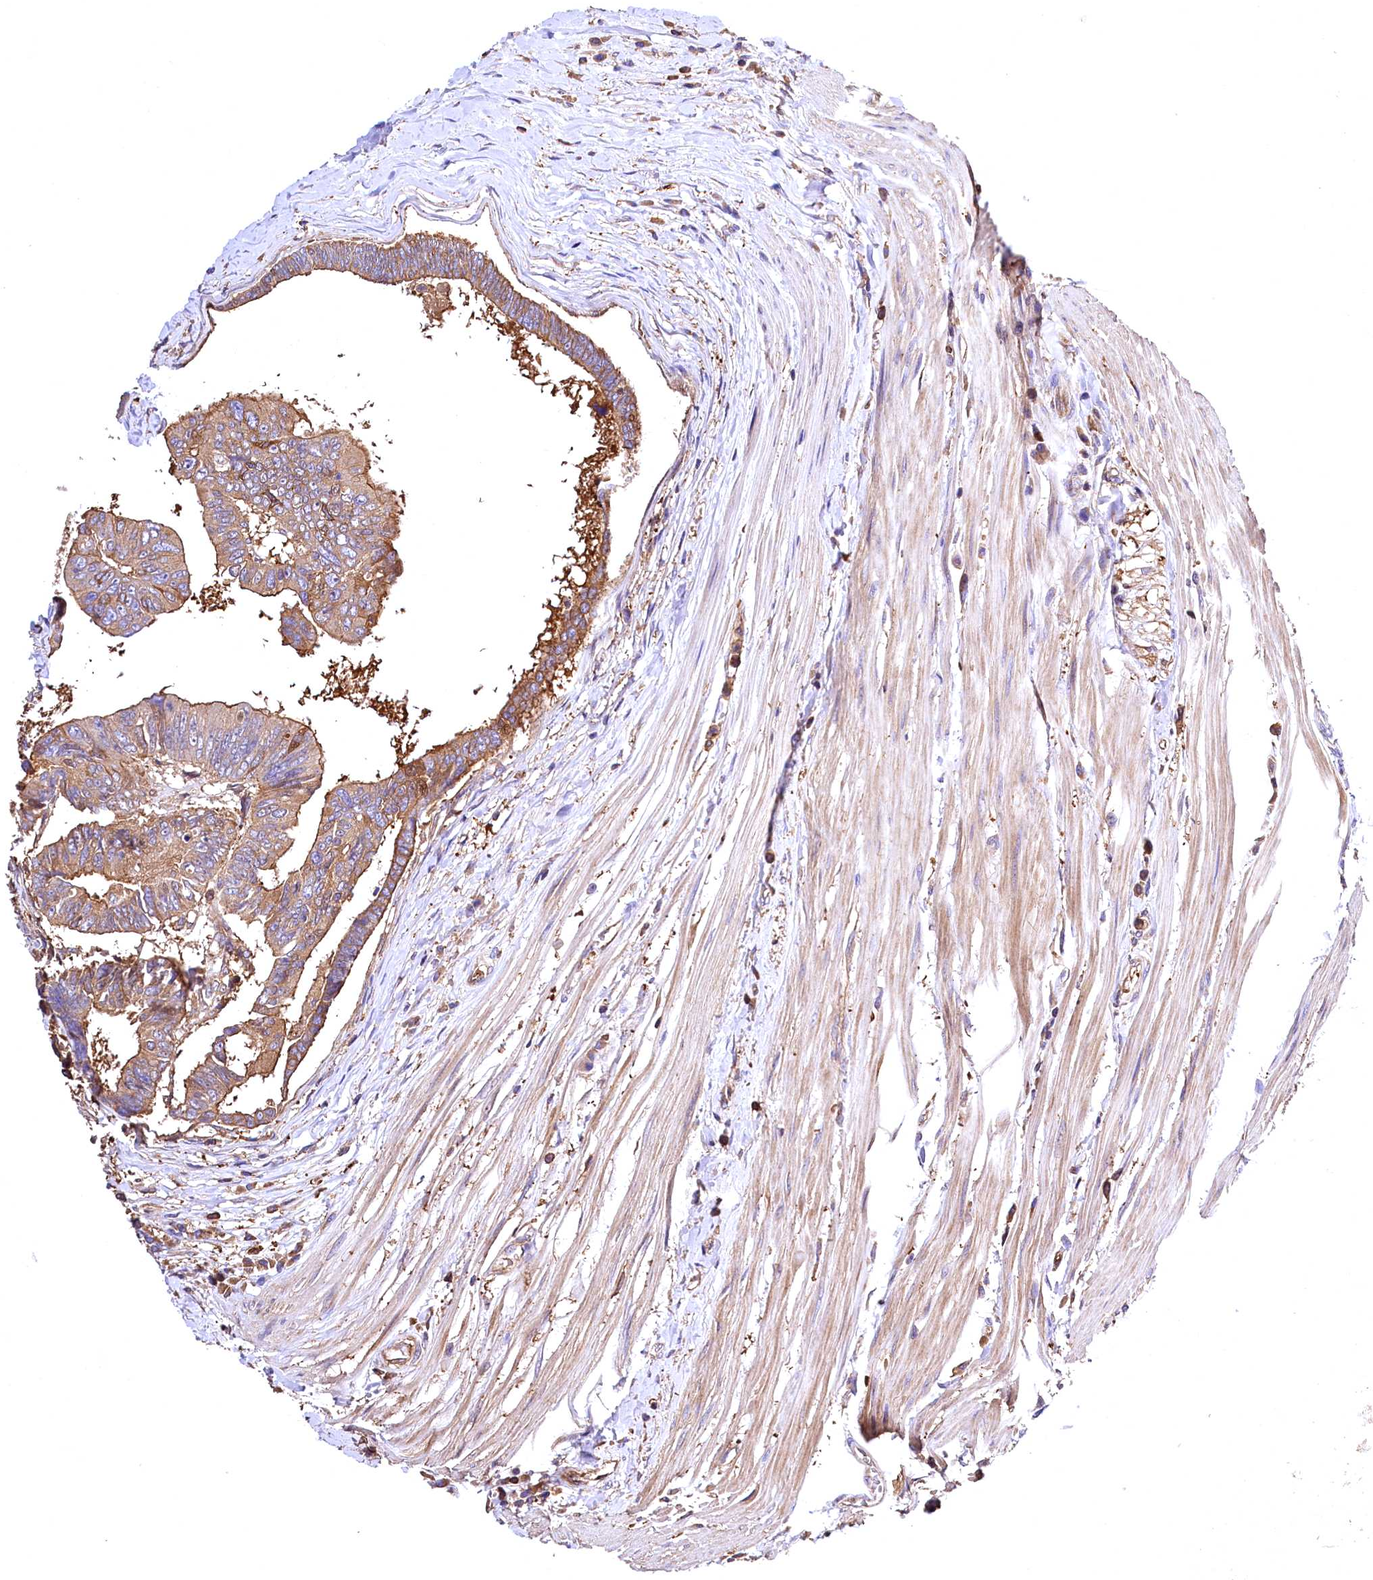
{"staining": {"intensity": "moderate", "quantity": ">75%", "location": "cytoplasmic/membranous"}, "tissue": "colorectal cancer", "cell_type": "Tumor cells", "image_type": "cancer", "snomed": [{"axis": "morphology", "description": "Adenocarcinoma, NOS"}, {"axis": "topography", "description": "Rectum"}], "caption": "A micrograph of human colorectal cancer (adenocarcinoma) stained for a protein displays moderate cytoplasmic/membranous brown staining in tumor cells.", "gene": "RARS2", "patient": {"sex": "female", "age": 65}}